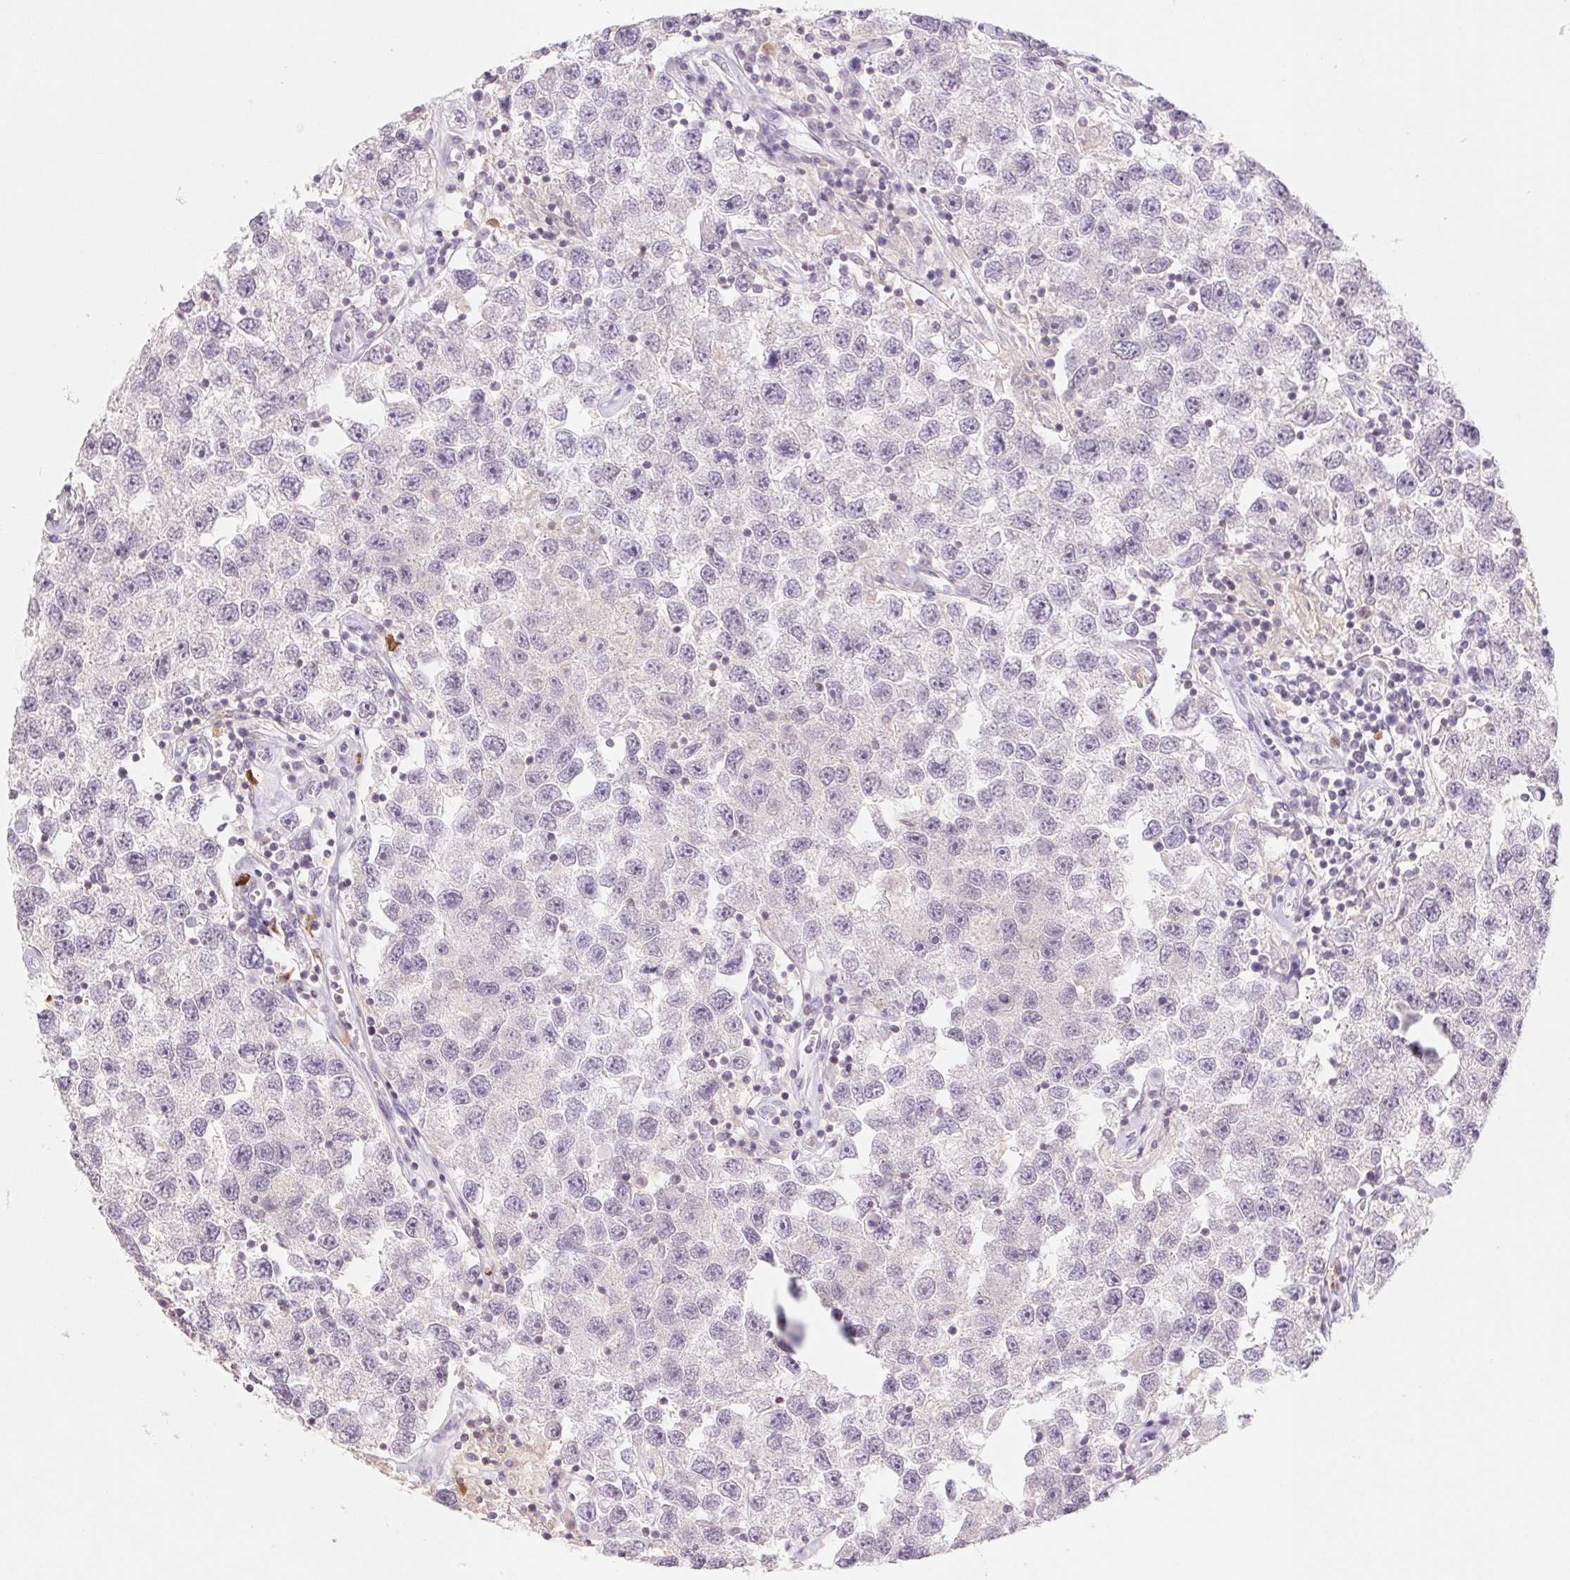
{"staining": {"intensity": "negative", "quantity": "none", "location": "none"}, "tissue": "testis cancer", "cell_type": "Tumor cells", "image_type": "cancer", "snomed": [{"axis": "morphology", "description": "Seminoma, NOS"}, {"axis": "topography", "description": "Testis"}], "caption": "Immunohistochemistry (IHC) of seminoma (testis) demonstrates no expression in tumor cells. Brightfield microscopy of IHC stained with DAB (brown) and hematoxylin (blue), captured at high magnification.", "gene": "KIF26A", "patient": {"sex": "male", "age": 26}}